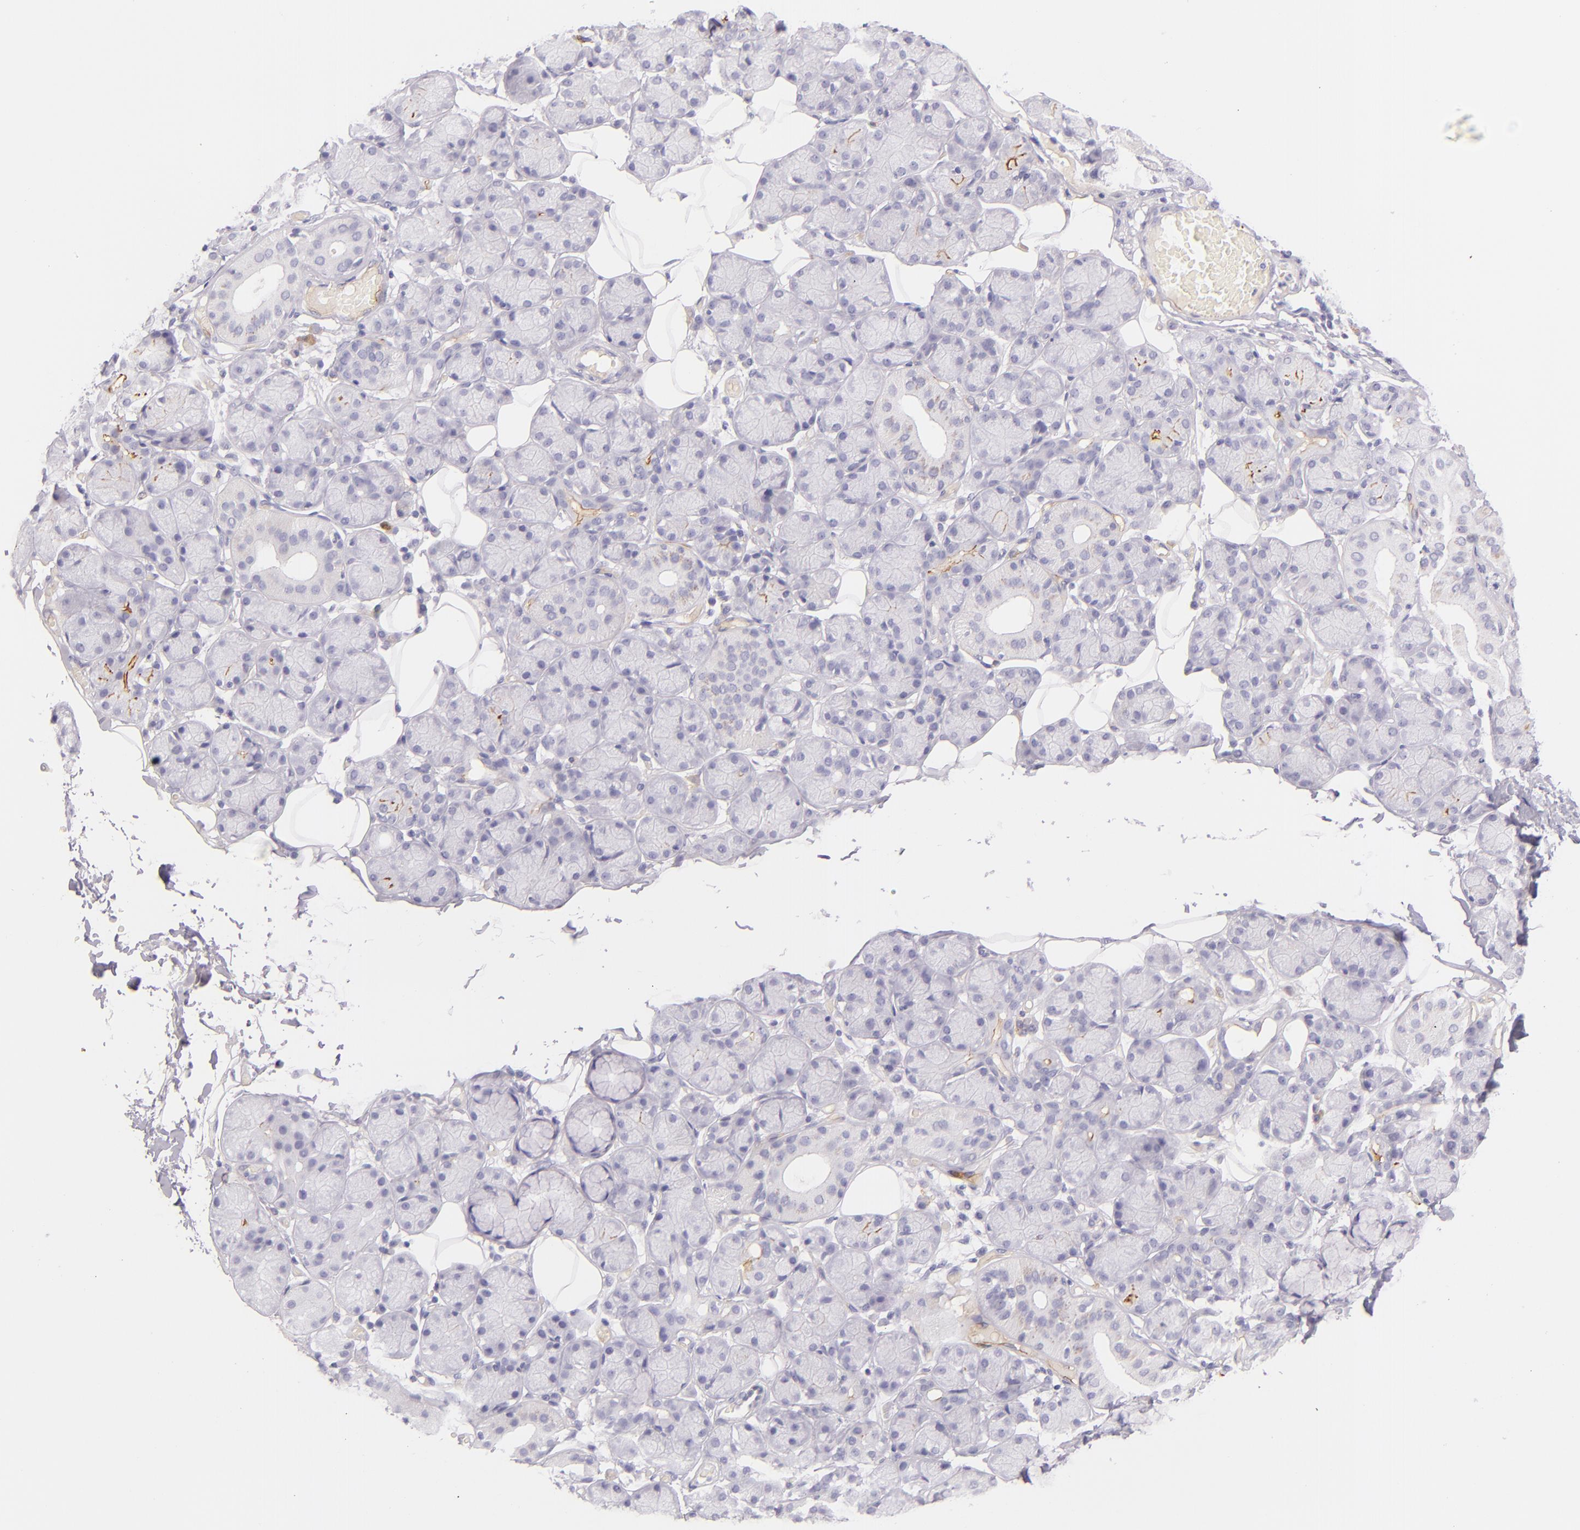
{"staining": {"intensity": "negative", "quantity": "none", "location": "none"}, "tissue": "salivary gland", "cell_type": "Glandular cells", "image_type": "normal", "snomed": [{"axis": "morphology", "description": "Normal tissue, NOS"}, {"axis": "topography", "description": "Salivary gland"}], "caption": "Immunohistochemistry of unremarkable human salivary gland shows no positivity in glandular cells.", "gene": "ICAM1", "patient": {"sex": "male", "age": 54}}